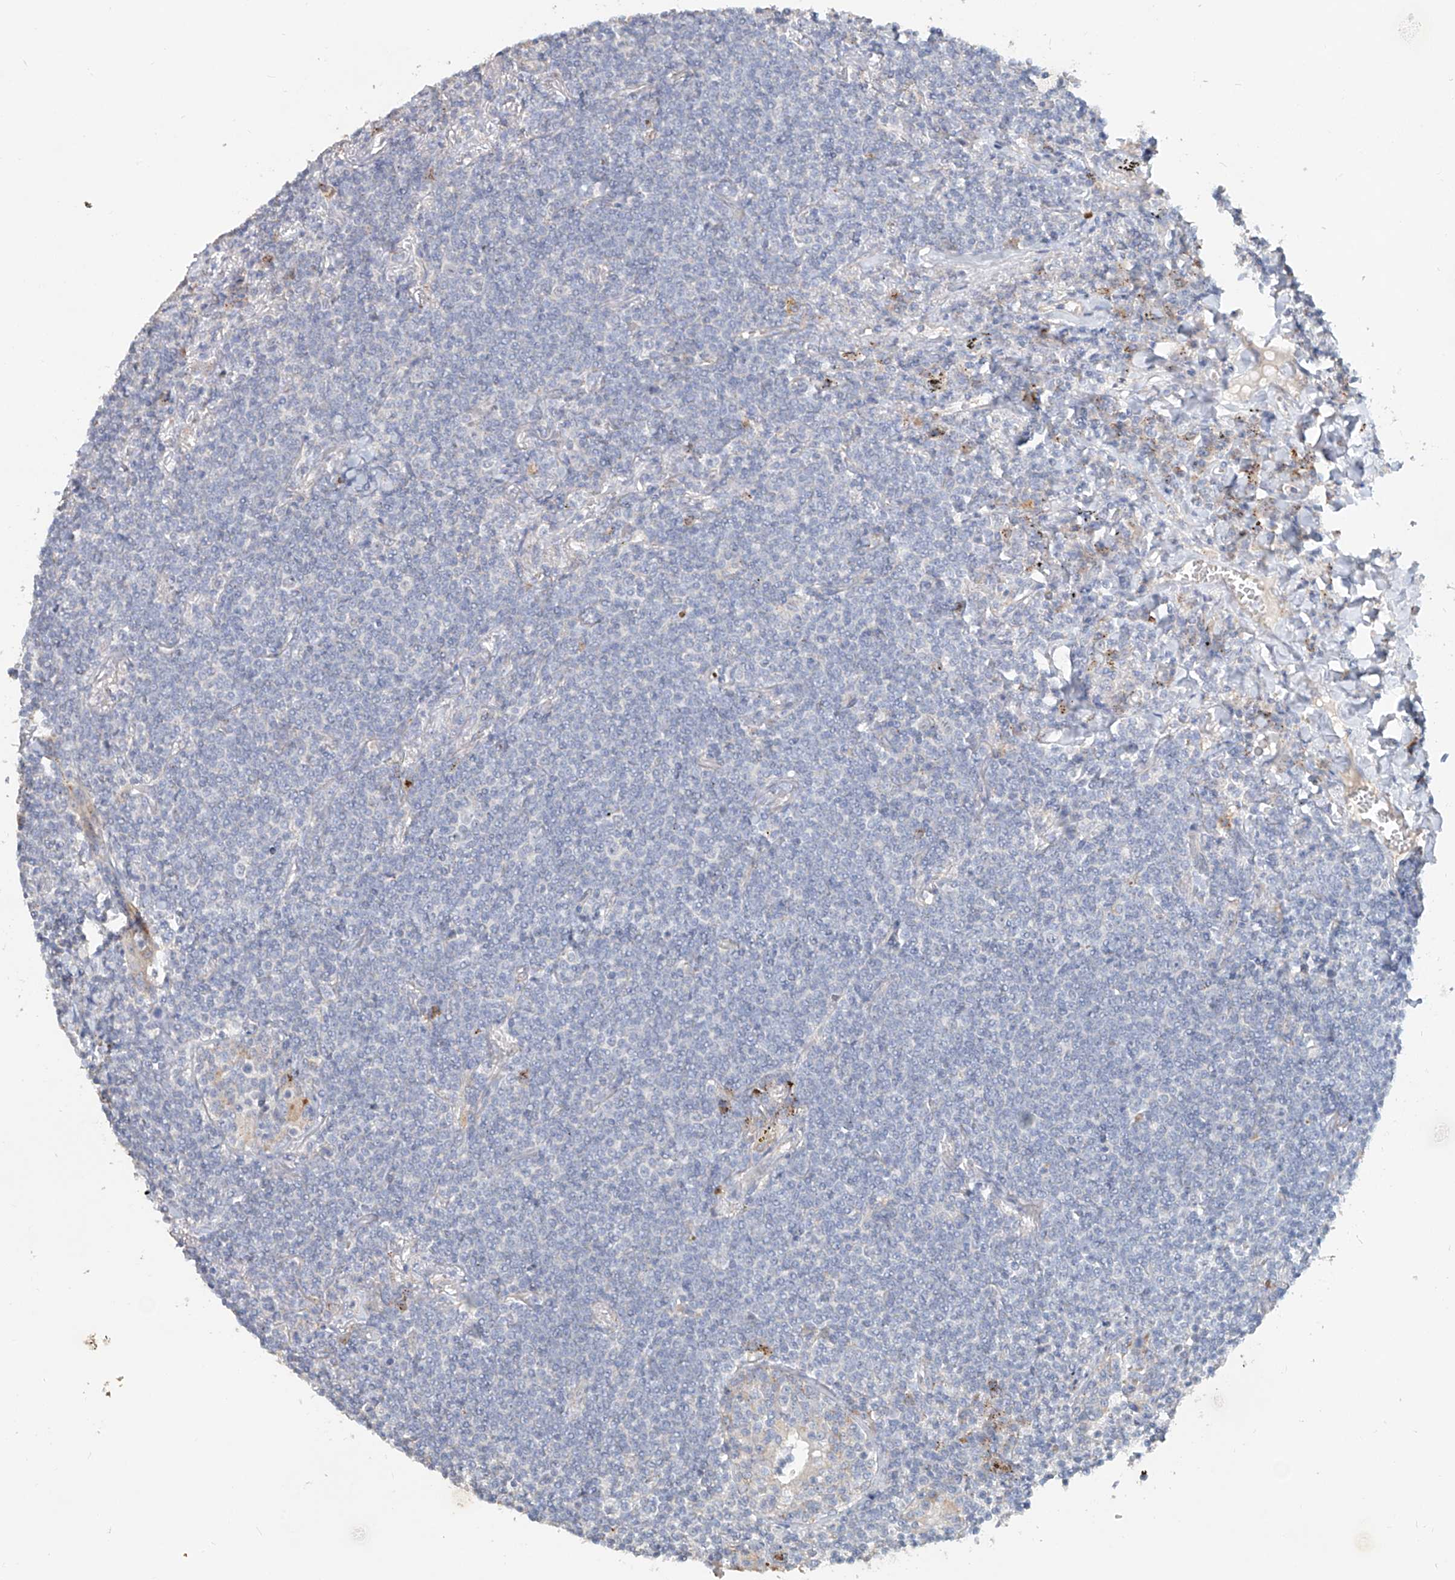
{"staining": {"intensity": "negative", "quantity": "none", "location": "none"}, "tissue": "lymphoma", "cell_type": "Tumor cells", "image_type": "cancer", "snomed": [{"axis": "morphology", "description": "Malignant lymphoma, non-Hodgkin's type, Low grade"}, {"axis": "topography", "description": "Lung"}], "caption": "Immunohistochemistry histopathology image of low-grade malignant lymphoma, non-Hodgkin's type stained for a protein (brown), which displays no expression in tumor cells.", "gene": "TRIM47", "patient": {"sex": "female", "age": 71}}